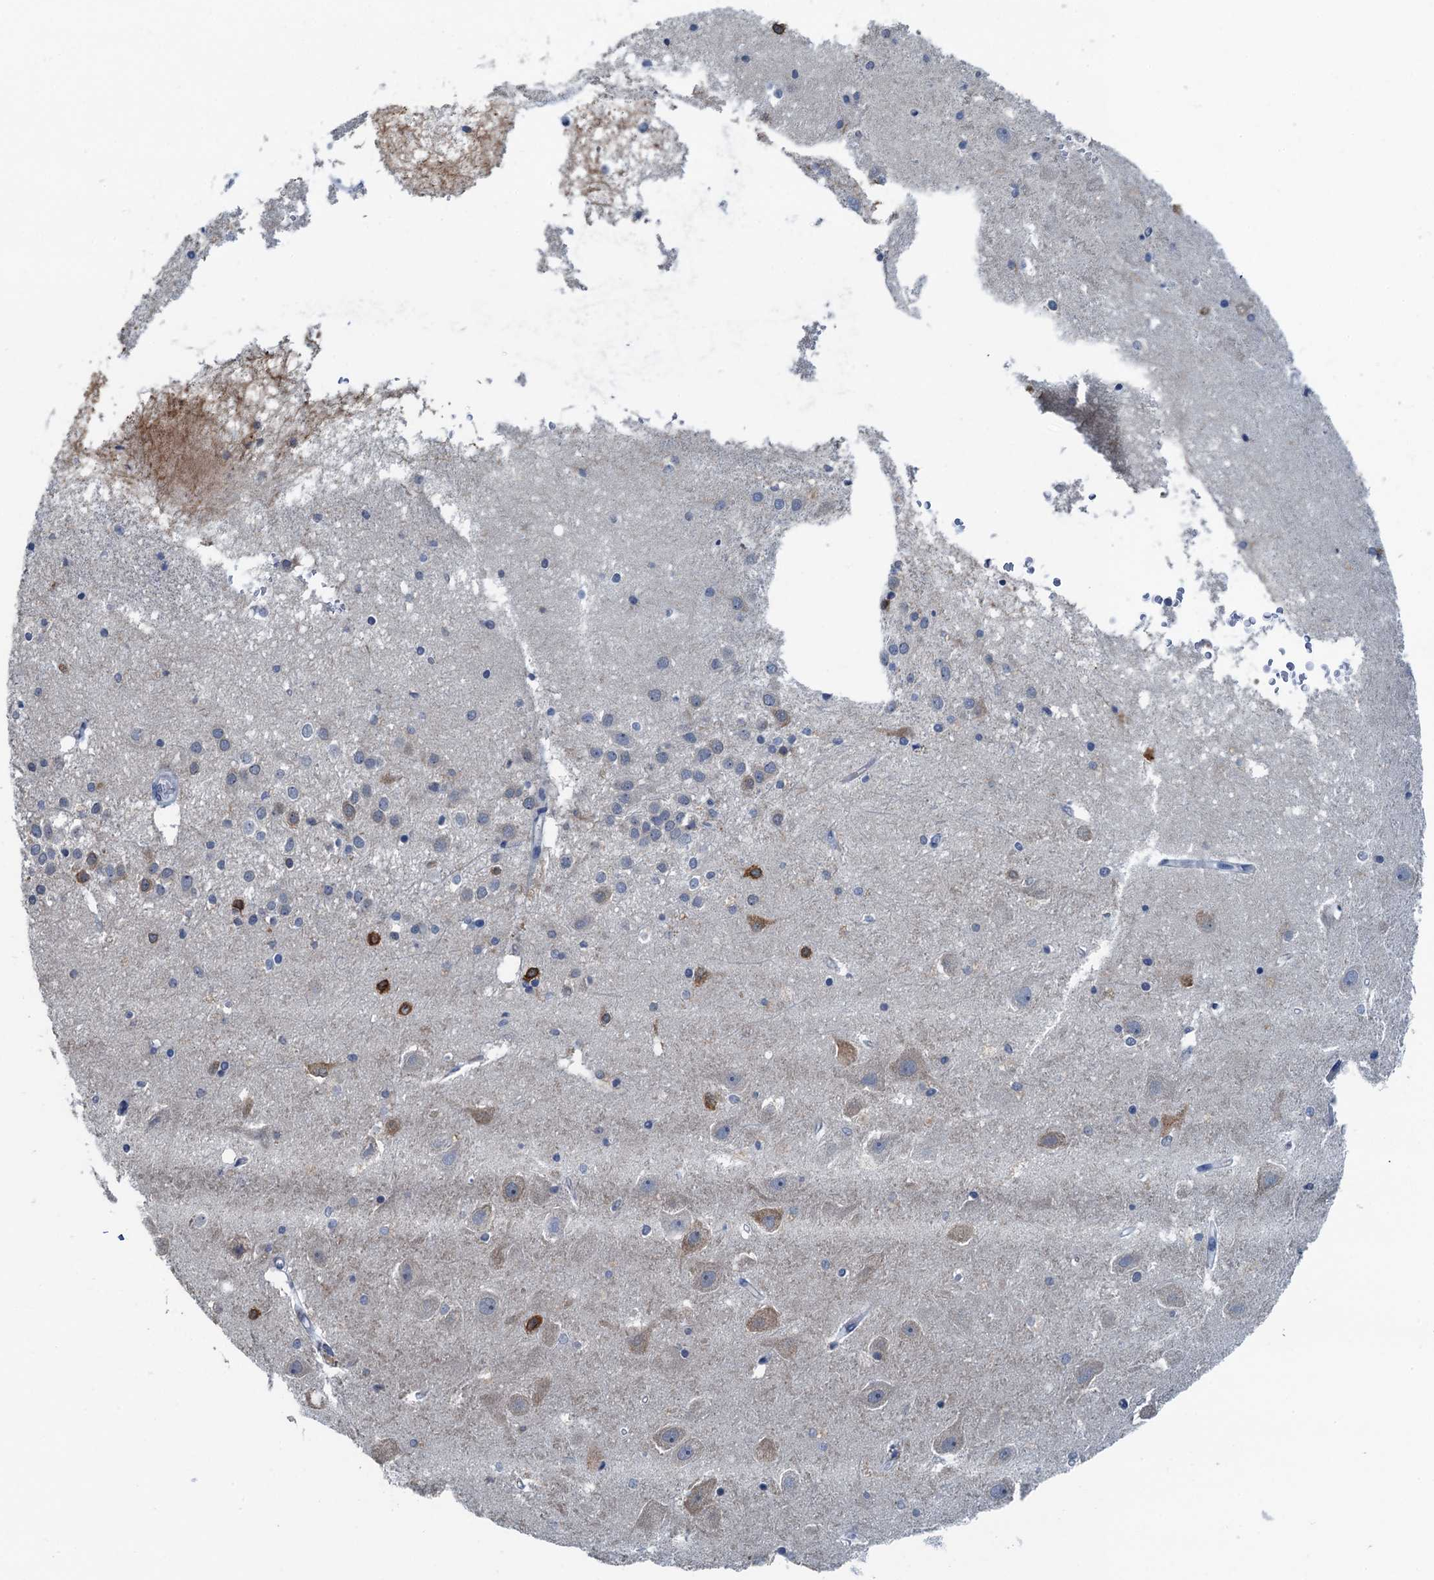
{"staining": {"intensity": "negative", "quantity": "none", "location": "none"}, "tissue": "hippocampus", "cell_type": "Glial cells", "image_type": "normal", "snomed": [{"axis": "morphology", "description": "Normal tissue, NOS"}, {"axis": "topography", "description": "Hippocampus"}], "caption": "Micrograph shows no significant protein staining in glial cells of benign hippocampus. (Immunohistochemistry, brightfield microscopy, high magnification).", "gene": "LSM14B", "patient": {"sex": "female", "age": 52}}